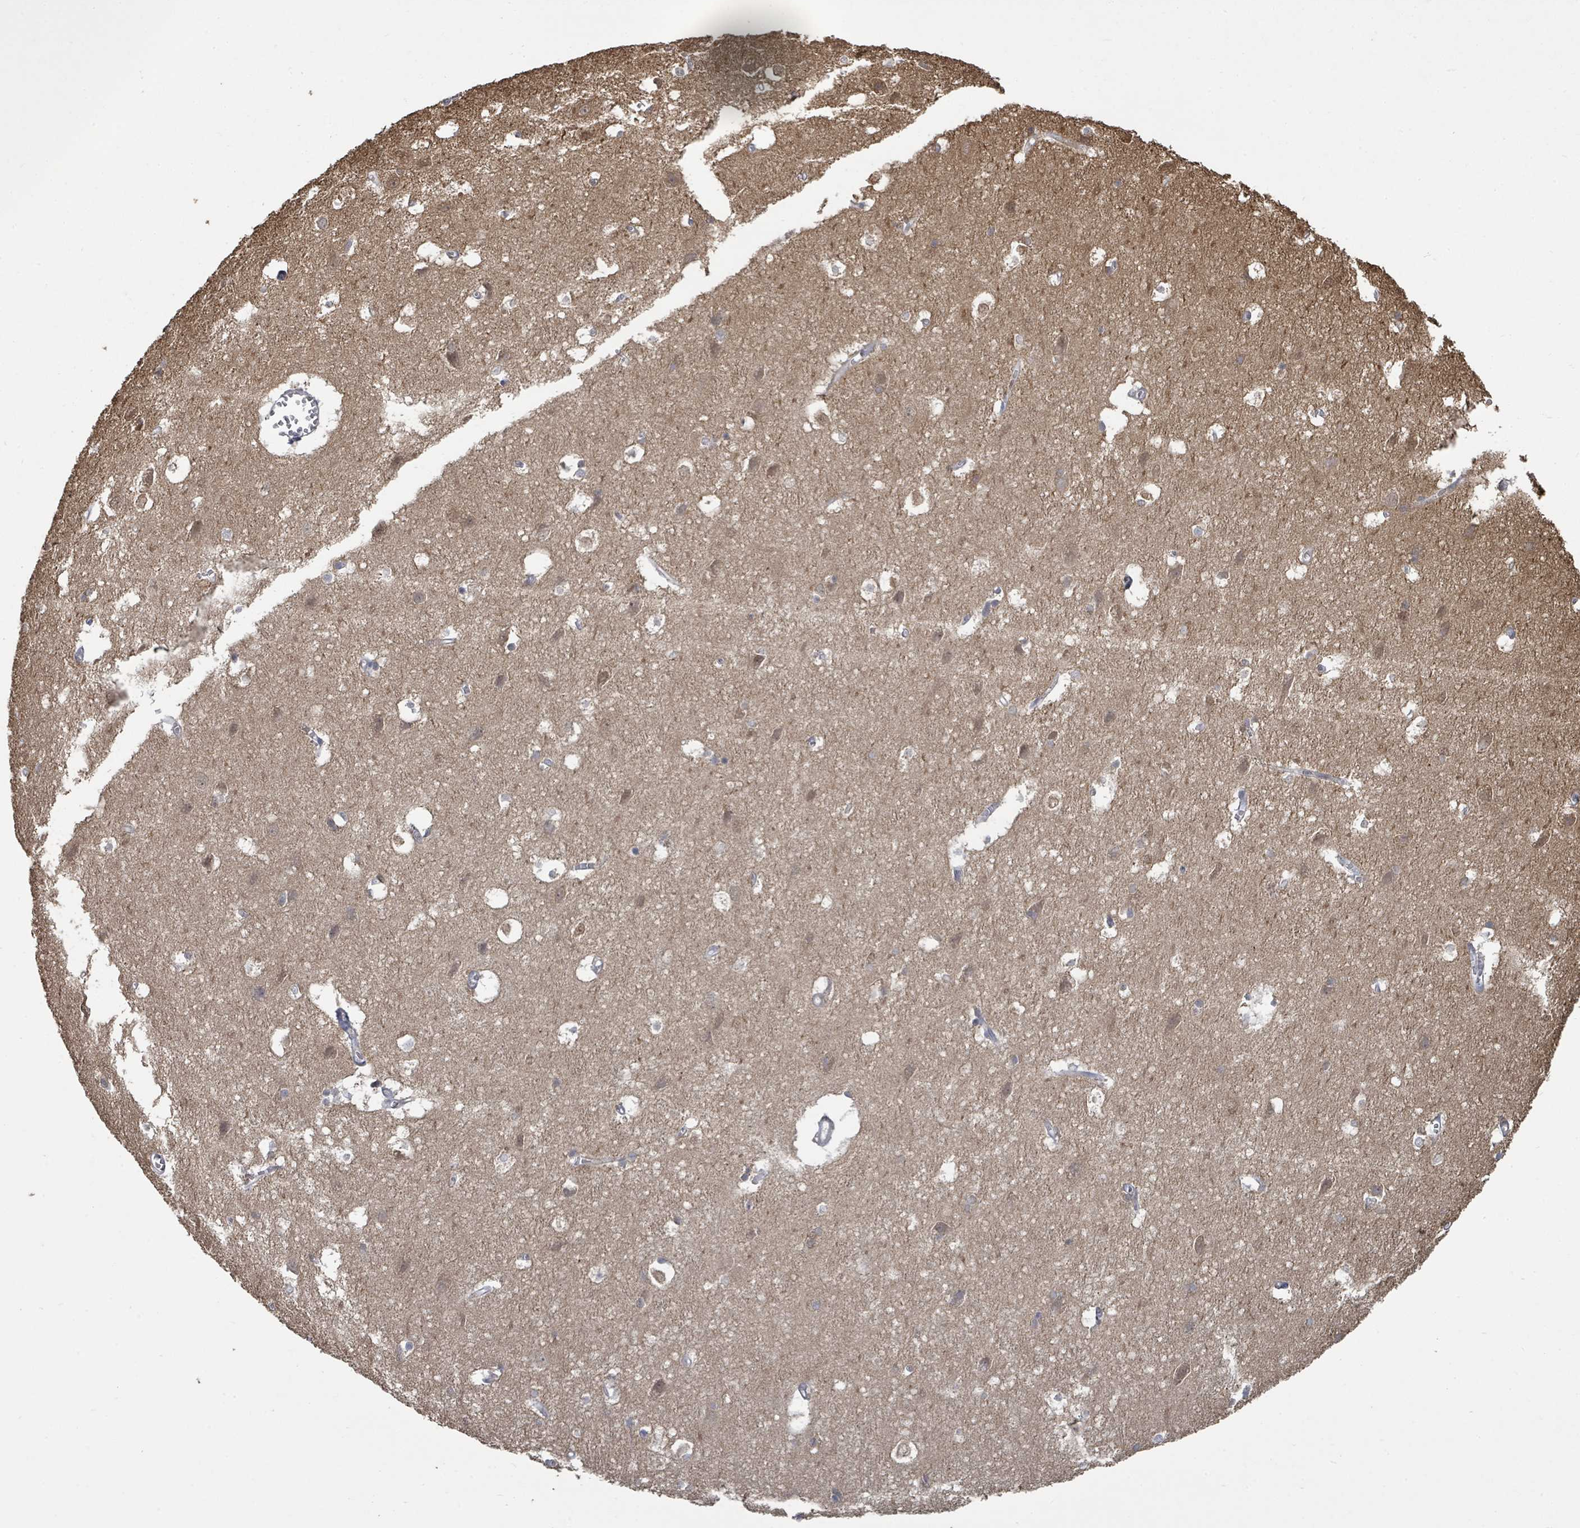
{"staining": {"intensity": "negative", "quantity": "none", "location": "none"}, "tissue": "cerebral cortex", "cell_type": "Endothelial cells", "image_type": "normal", "snomed": [{"axis": "morphology", "description": "Normal tissue, NOS"}, {"axis": "topography", "description": "Cerebral cortex"}], "caption": "Image shows no significant protein staining in endothelial cells of unremarkable cerebral cortex.", "gene": "SLC9A7", "patient": {"sex": "male", "age": 54}}